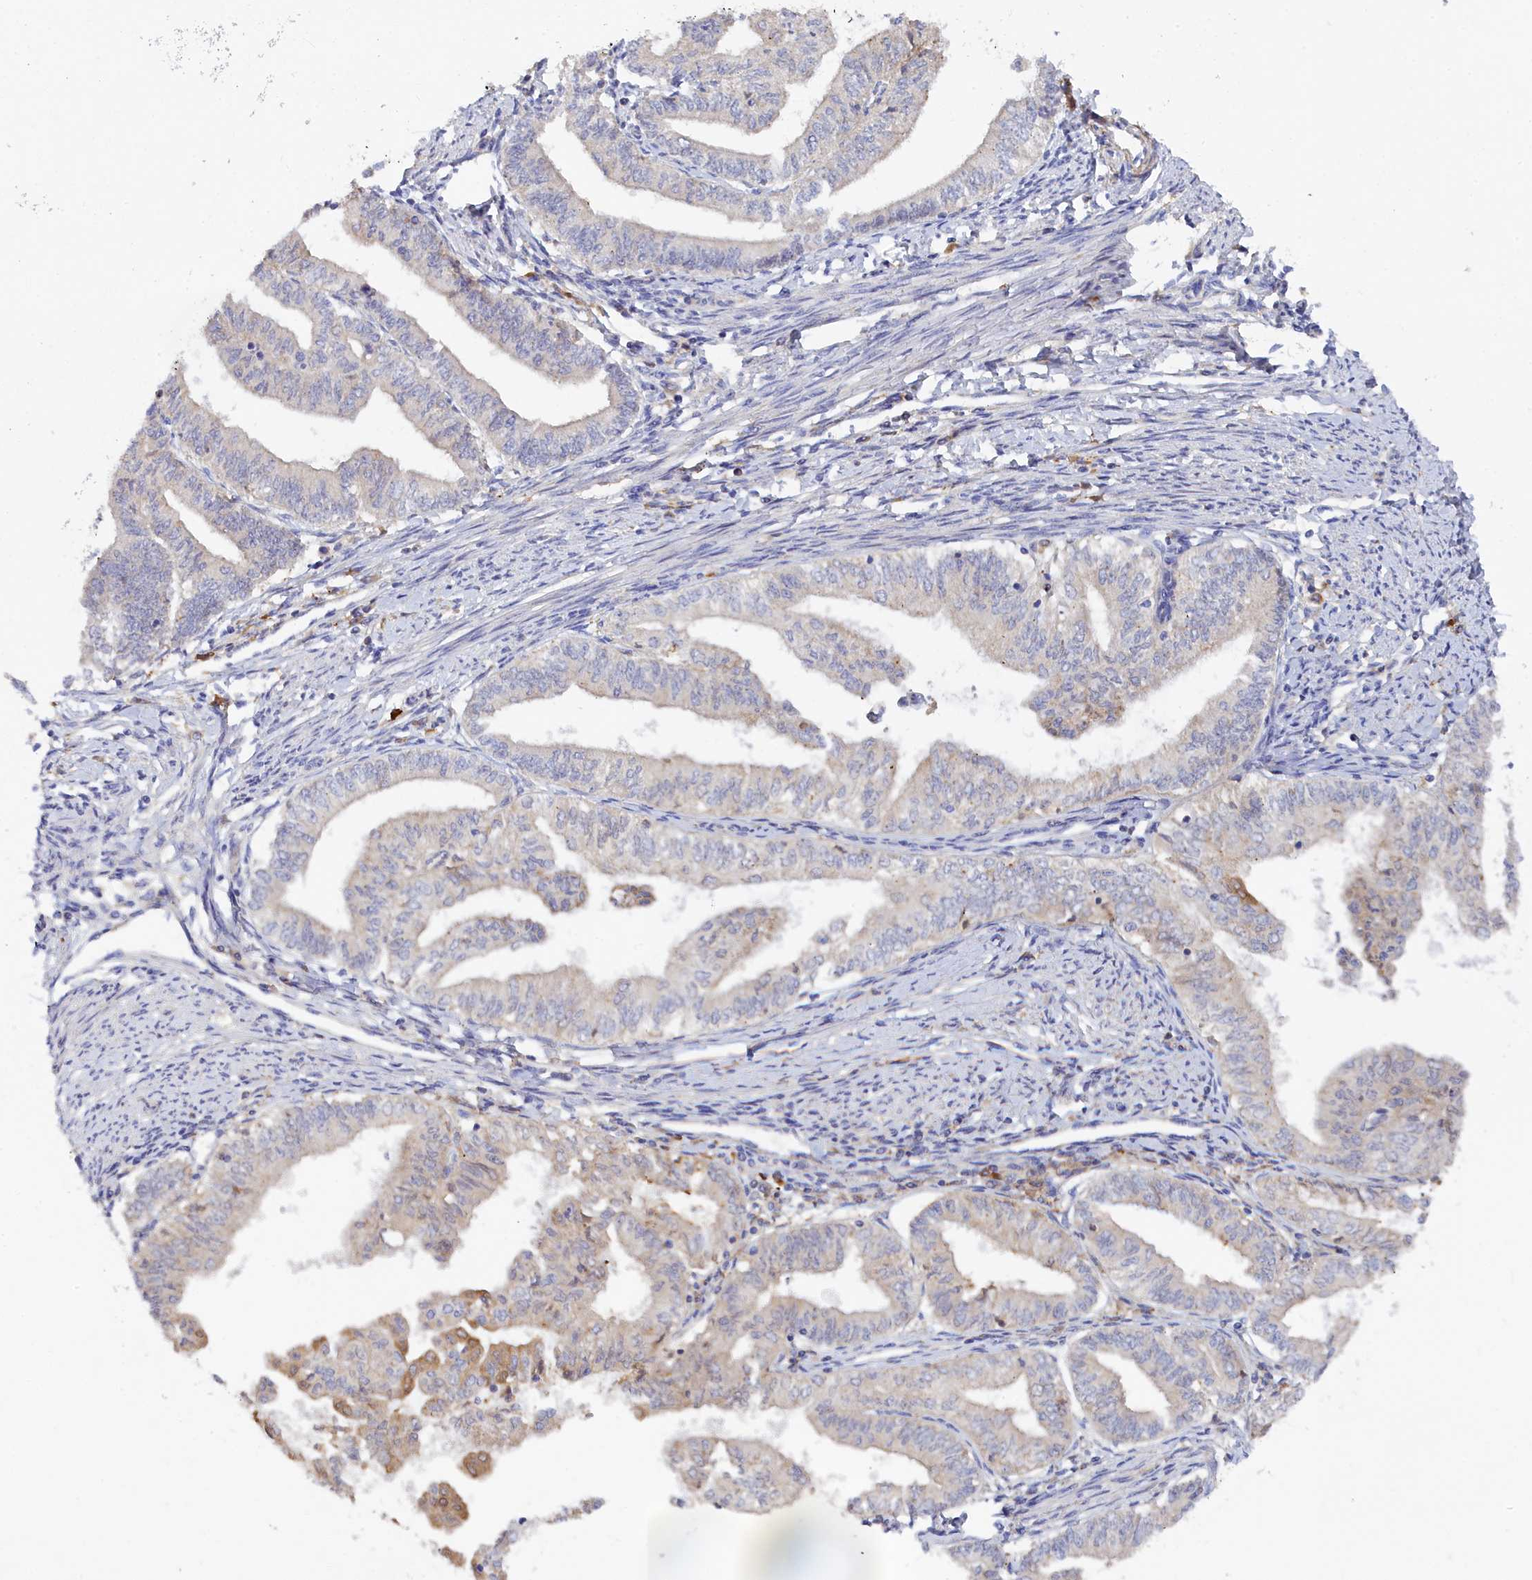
{"staining": {"intensity": "negative", "quantity": "none", "location": "none"}, "tissue": "endometrial cancer", "cell_type": "Tumor cells", "image_type": "cancer", "snomed": [{"axis": "morphology", "description": "Adenocarcinoma, NOS"}, {"axis": "topography", "description": "Endometrium"}], "caption": "The histopathology image exhibits no staining of tumor cells in endometrial cancer. The staining was performed using DAB to visualize the protein expression in brown, while the nuclei were stained in blue with hematoxylin (Magnification: 20x).", "gene": "SPATA5L1", "patient": {"sex": "female", "age": 66}}